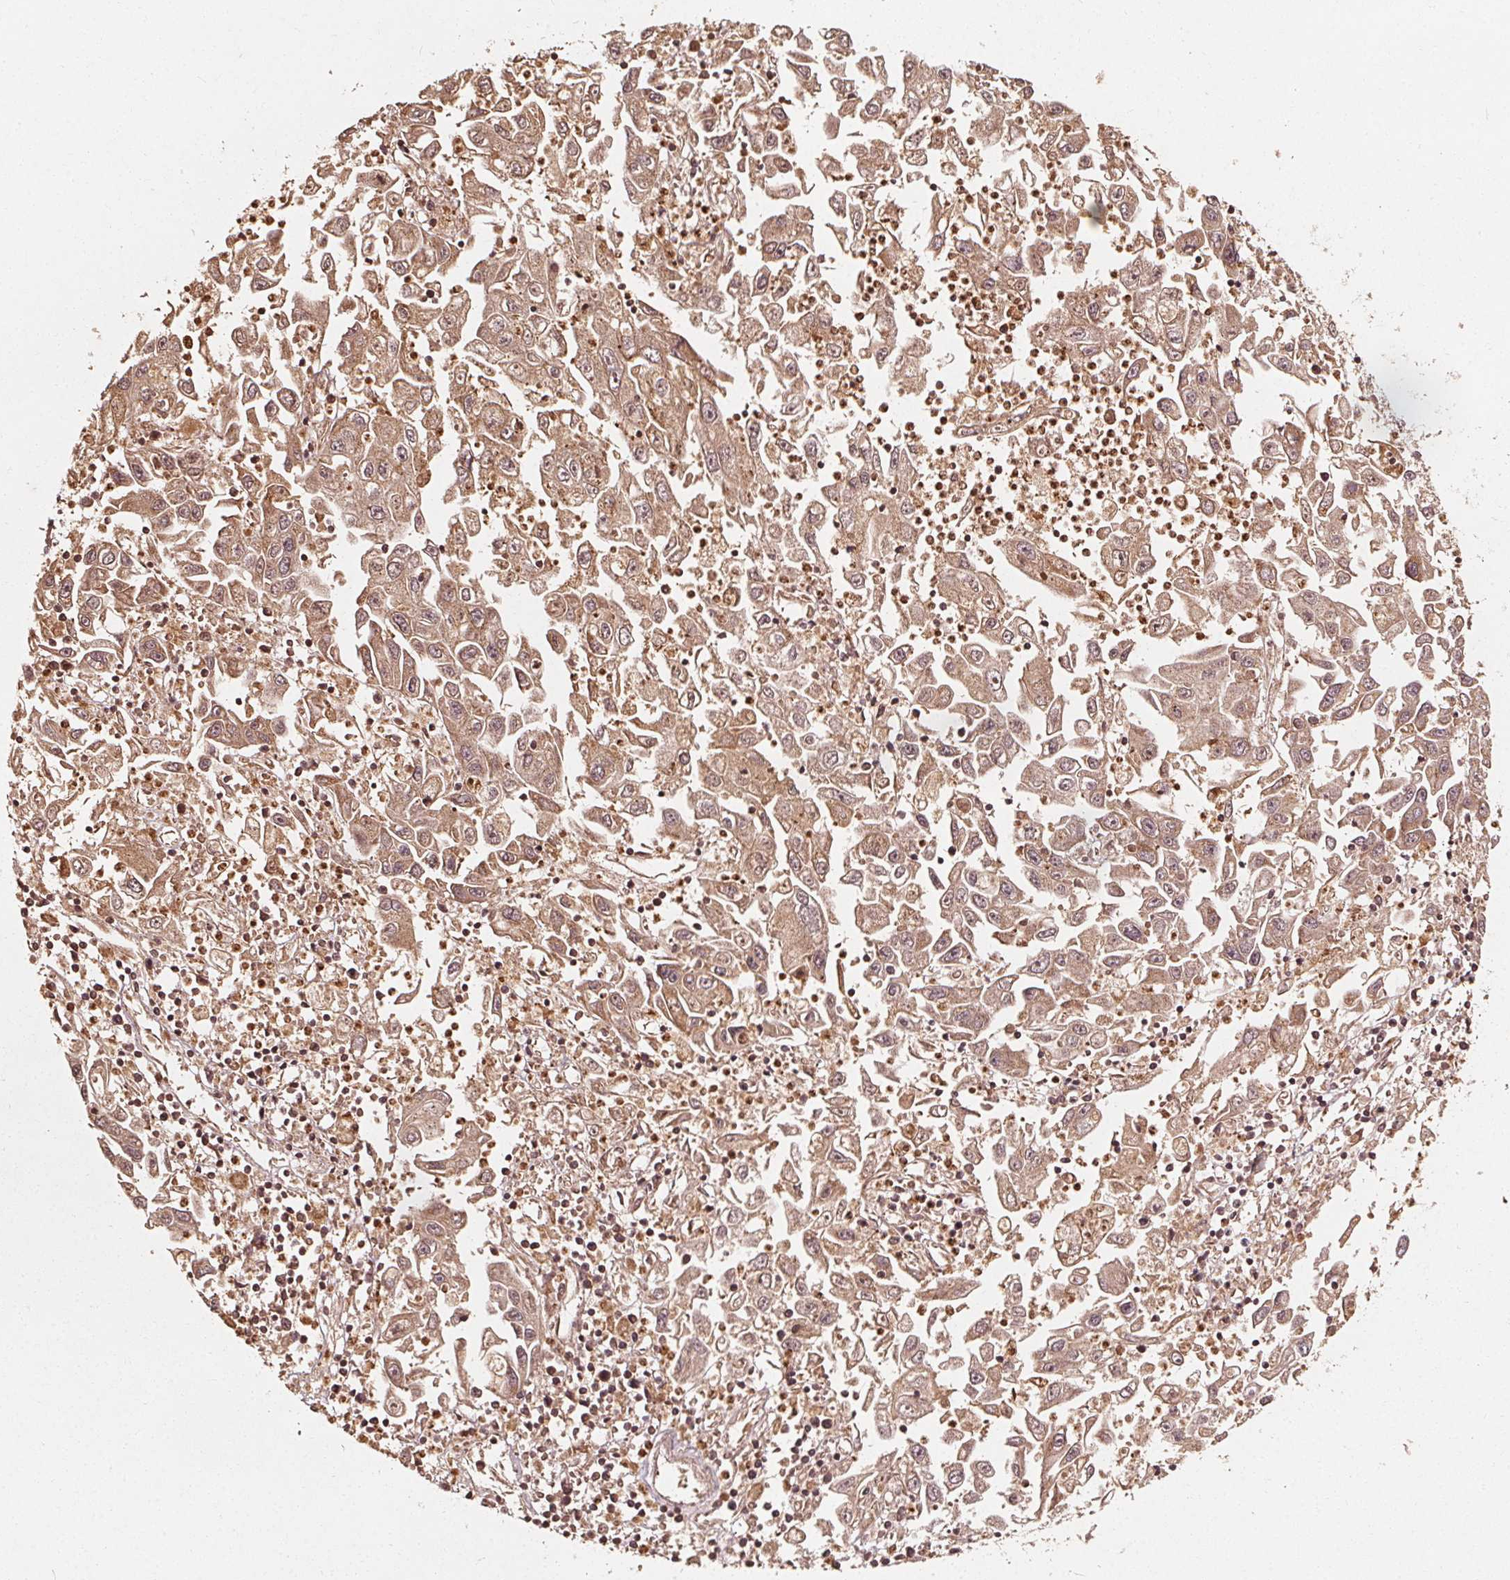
{"staining": {"intensity": "weak", "quantity": ">75%", "location": "cytoplasmic/membranous"}, "tissue": "endometrial cancer", "cell_type": "Tumor cells", "image_type": "cancer", "snomed": [{"axis": "morphology", "description": "Adenocarcinoma, NOS"}, {"axis": "topography", "description": "Uterus"}], "caption": "Immunohistochemical staining of endometrial cancer reveals weak cytoplasmic/membranous protein staining in about >75% of tumor cells.", "gene": "NPC1", "patient": {"sex": "female", "age": 62}}